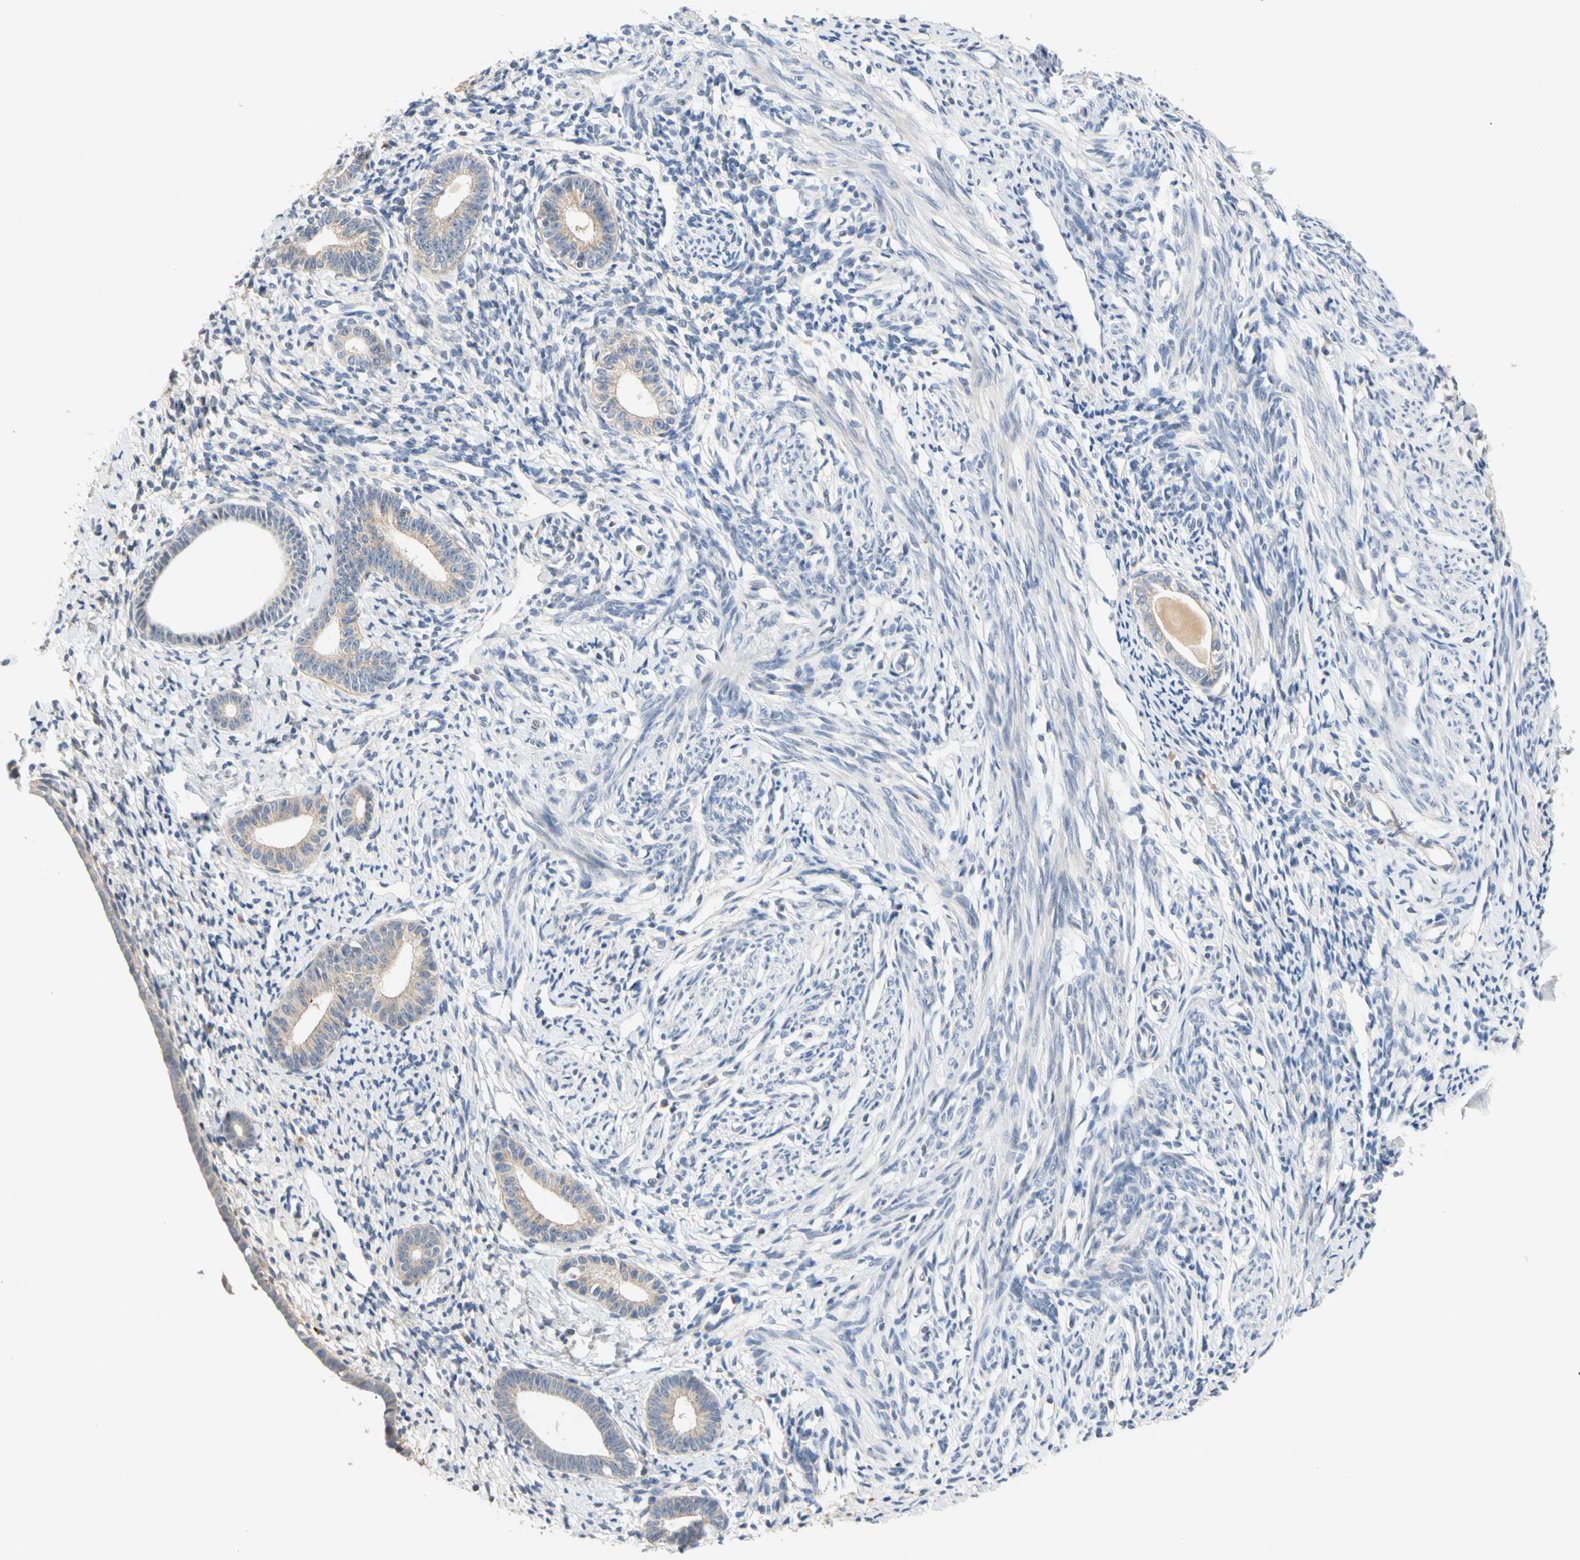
{"staining": {"intensity": "moderate", "quantity": "<25%", "location": "cytoplasmic/membranous"}, "tissue": "endometrium", "cell_type": "Cells in endometrial stroma", "image_type": "normal", "snomed": [{"axis": "morphology", "description": "Normal tissue, NOS"}, {"axis": "topography", "description": "Endometrium"}], "caption": "IHC histopathology image of unremarkable endometrium: human endometrium stained using immunohistochemistry (IHC) demonstrates low levels of moderate protein expression localized specifically in the cytoplasmic/membranous of cells in endometrial stroma, appearing as a cytoplasmic/membranous brown color.", "gene": "CNST", "patient": {"sex": "female", "age": 71}}